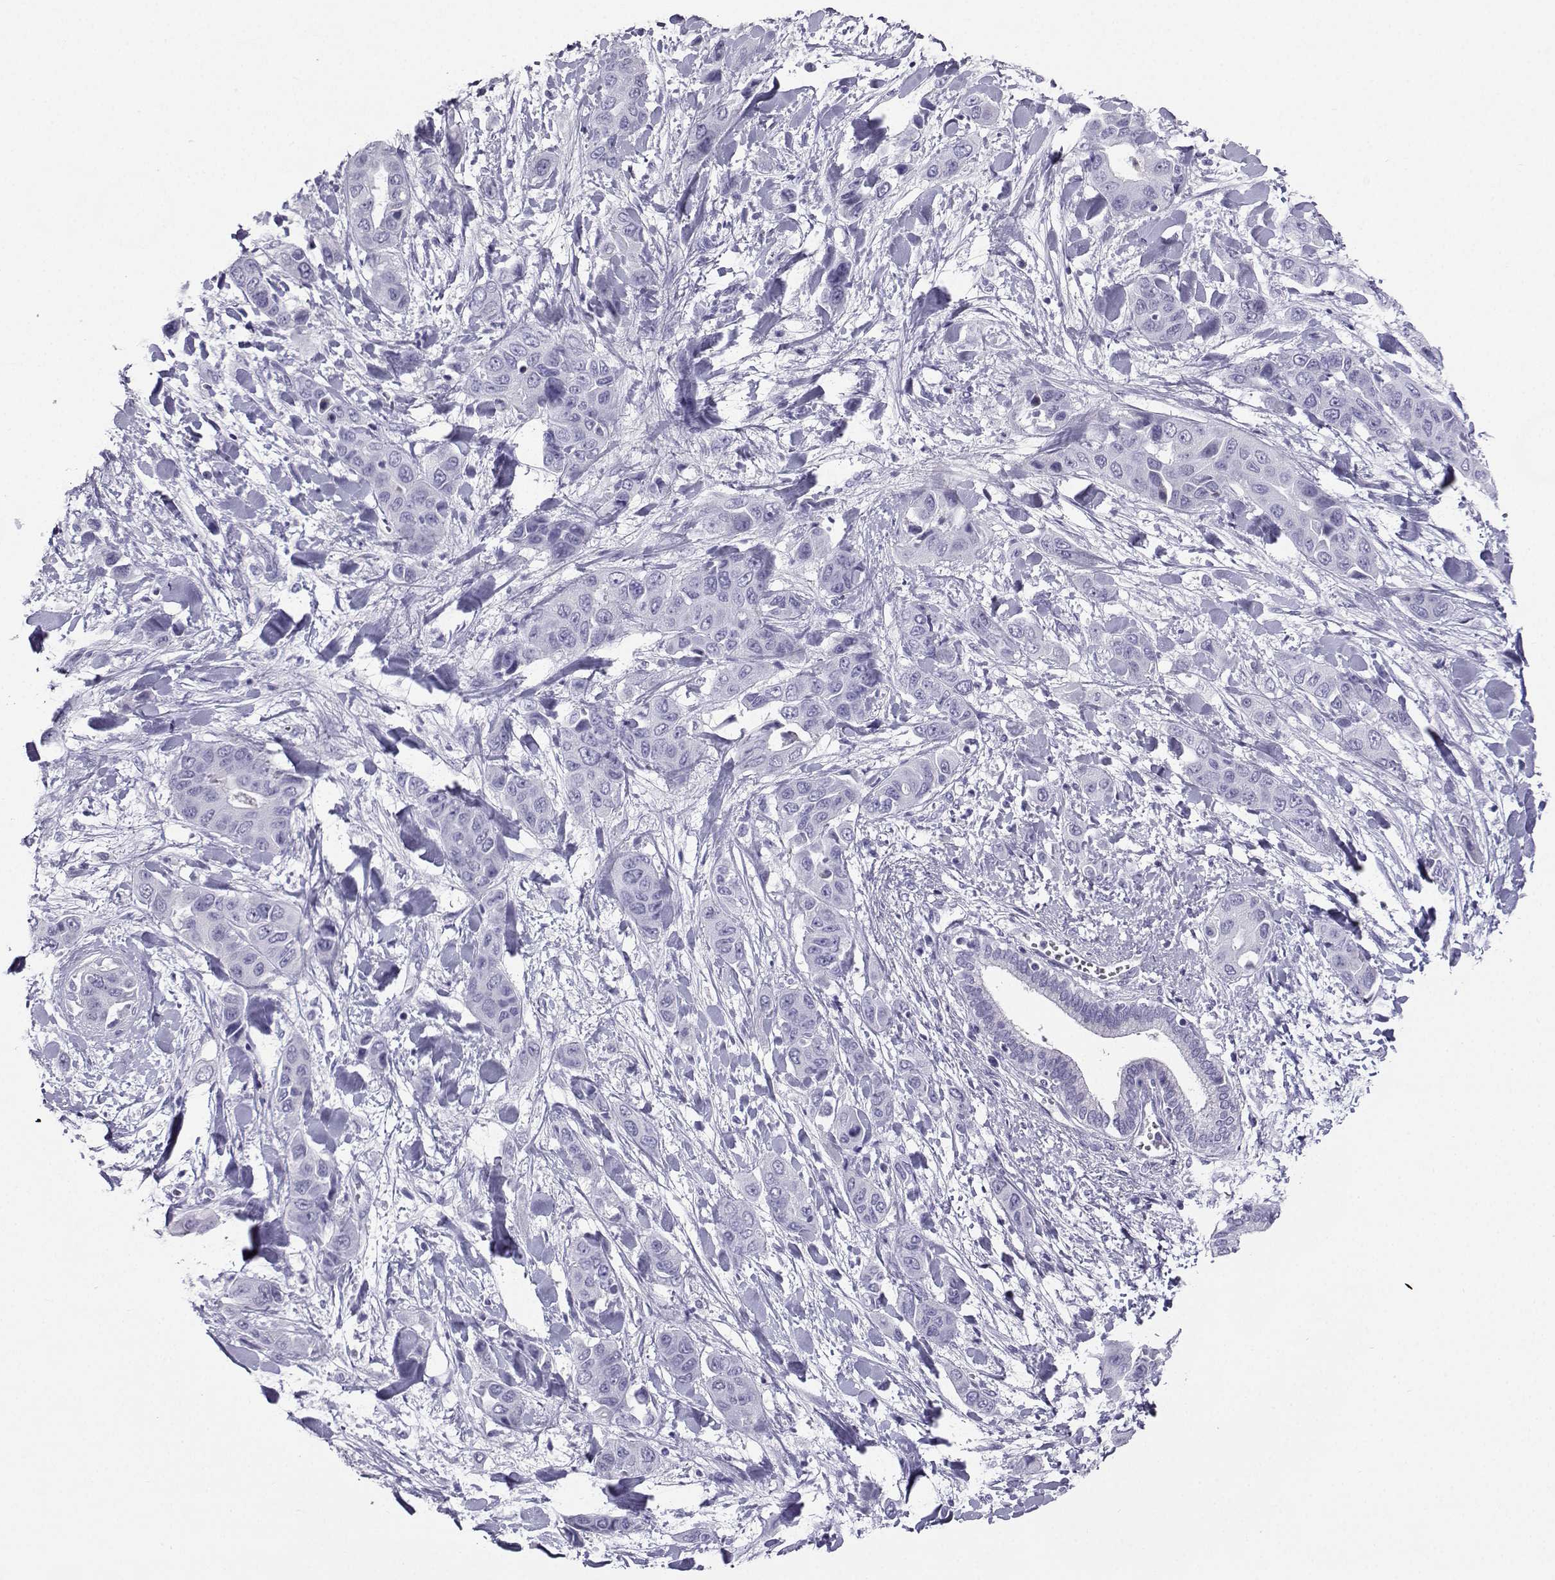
{"staining": {"intensity": "negative", "quantity": "none", "location": "none"}, "tissue": "liver cancer", "cell_type": "Tumor cells", "image_type": "cancer", "snomed": [{"axis": "morphology", "description": "Cholangiocarcinoma"}, {"axis": "topography", "description": "Liver"}], "caption": "Immunohistochemical staining of liver cancer displays no significant staining in tumor cells.", "gene": "SLC18A2", "patient": {"sex": "female", "age": 52}}